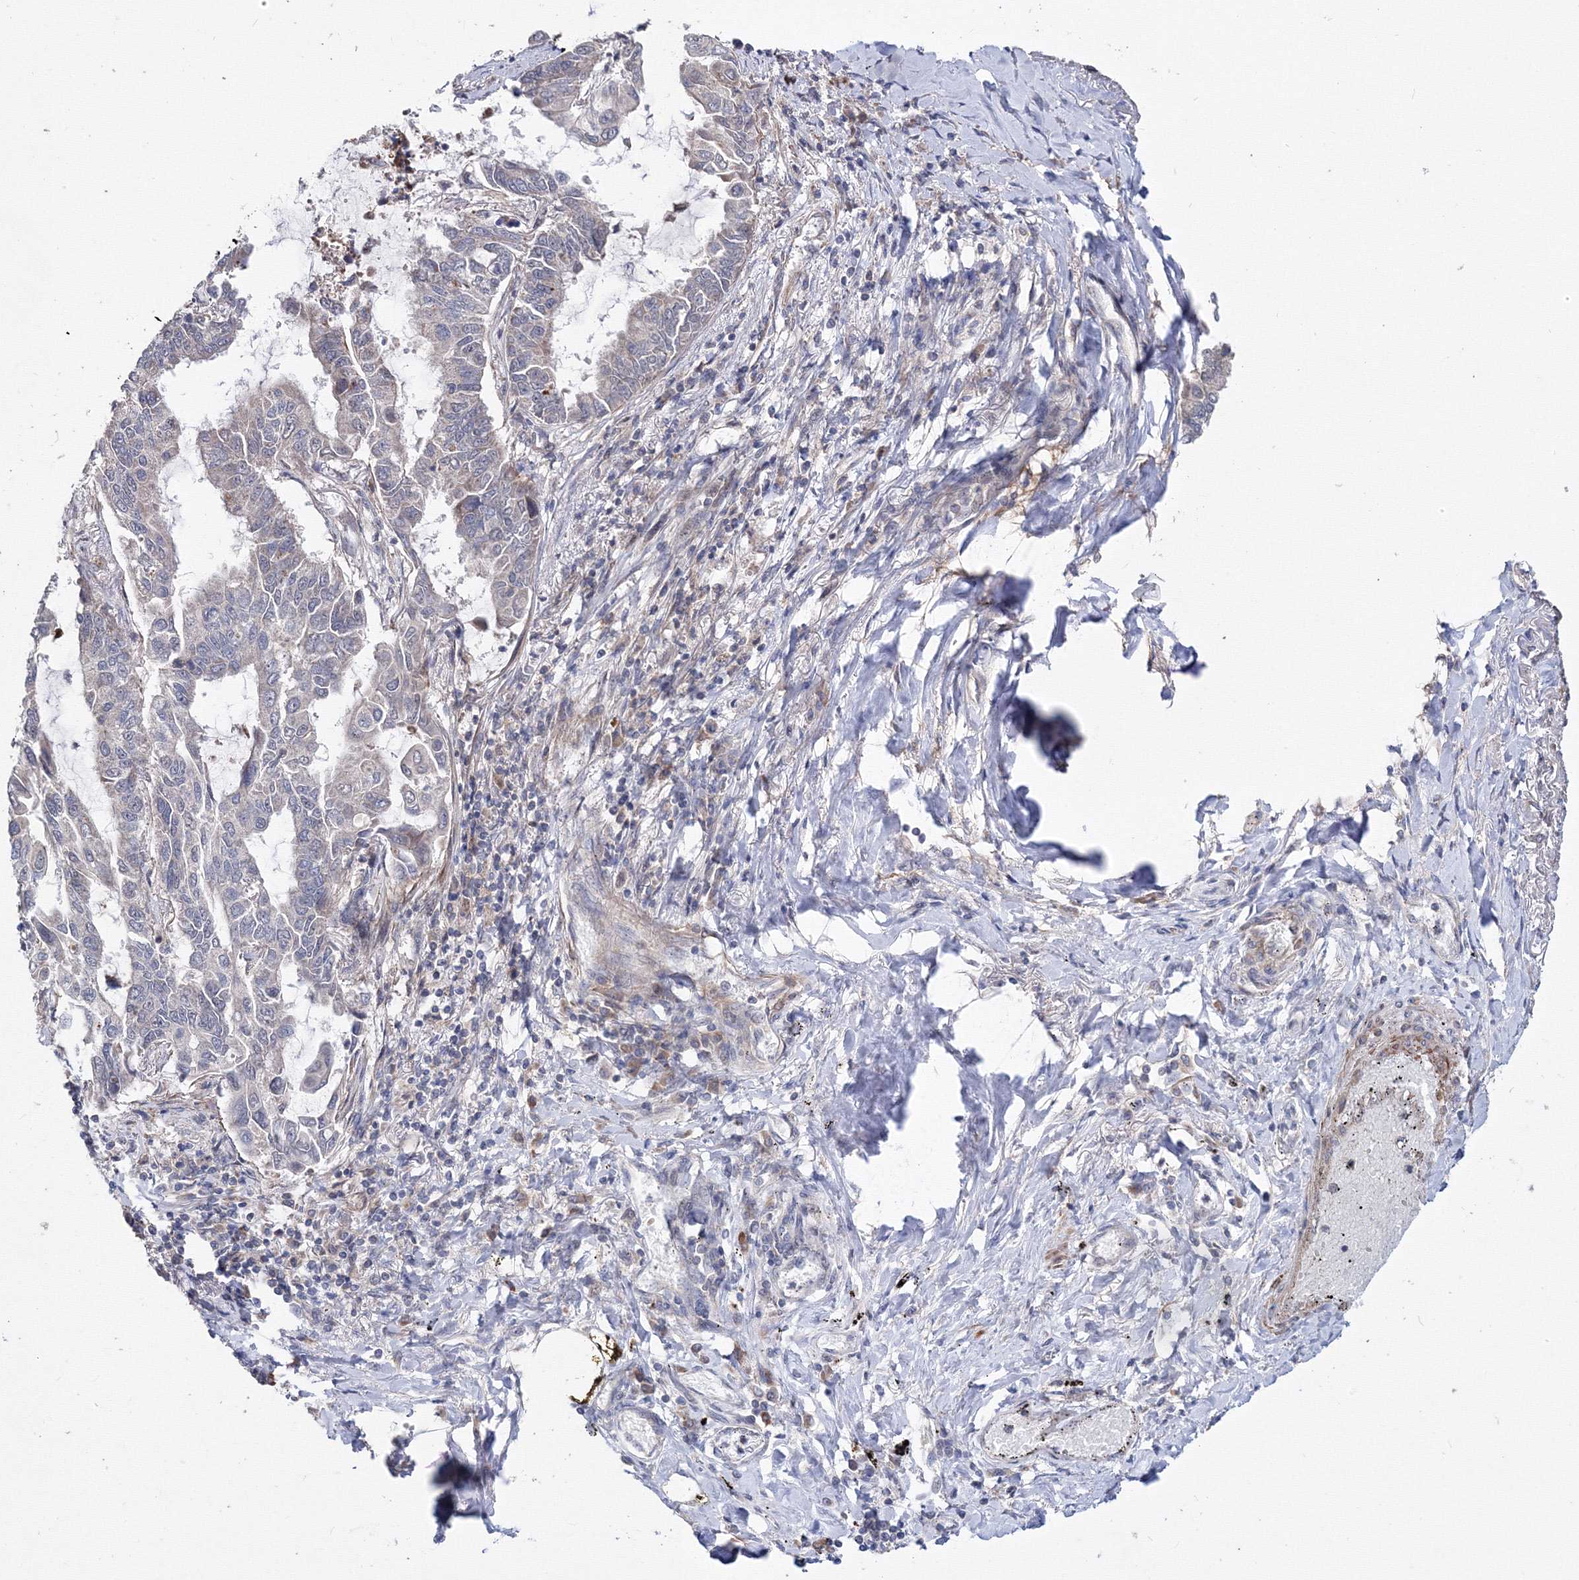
{"staining": {"intensity": "negative", "quantity": "none", "location": "none"}, "tissue": "lung cancer", "cell_type": "Tumor cells", "image_type": "cancer", "snomed": [{"axis": "morphology", "description": "Adenocarcinoma, NOS"}, {"axis": "topography", "description": "Lung"}], "caption": "Tumor cells show no significant protein staining in lung cancer. Brightfield microscopy of IHC stained with DAB (brown) and hematoxylin (blue), captured at high magnification.", "gene": "PPP2R2B", "patient": {"sex": "male", "age": 64}}